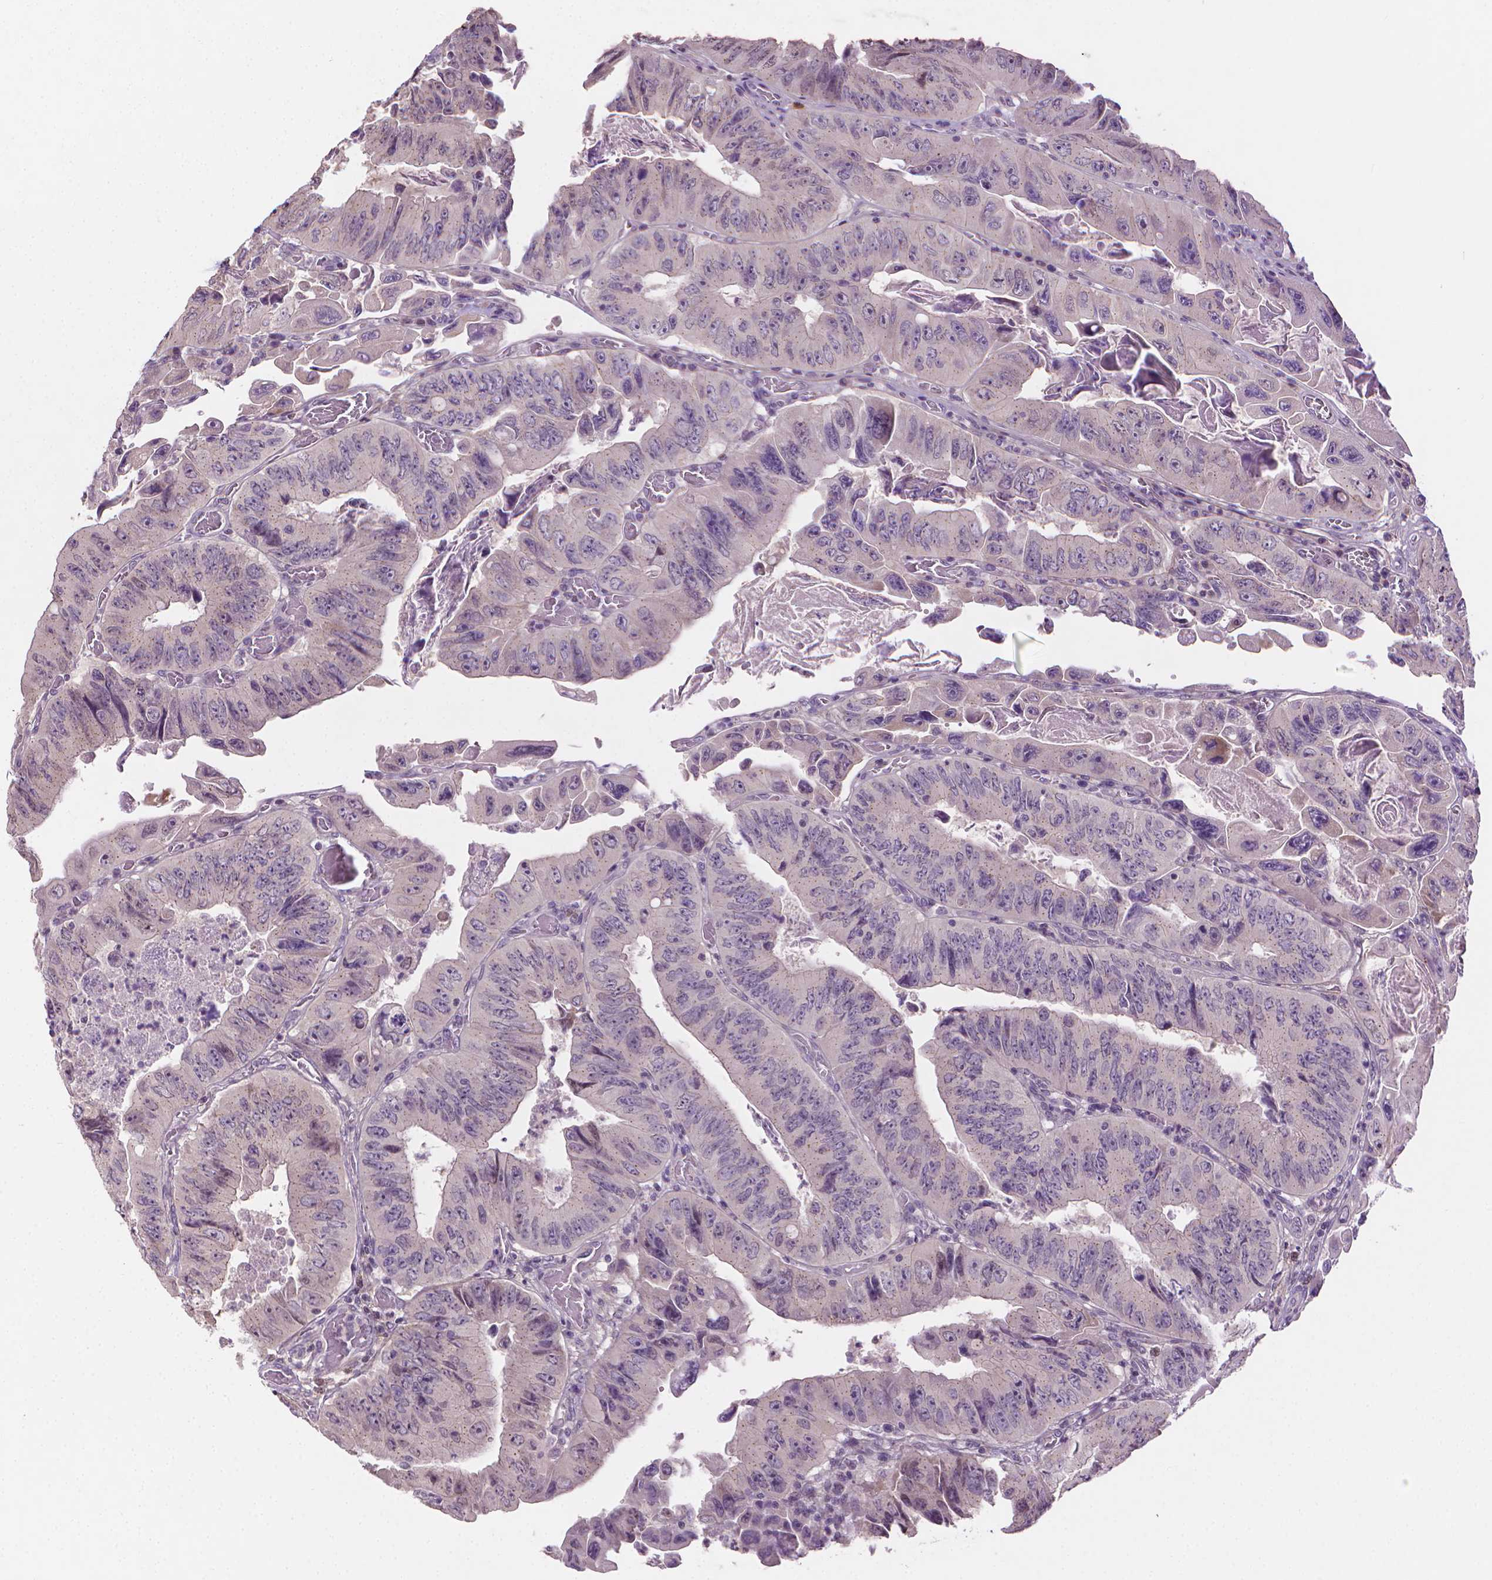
{"staining": {"intensity": "negative", "quantity": "none", "location": "none"}, "tissue": "colorectal cancer", "cell_type": "Tumor cells", "image_type": "cancer", "snomed": [{"axis": "morphology", "description": "Adenocarcinoma, NOS"}, {"axis": "topography", "description": "Colon"}], "caption": "This is a image of IHC staining of colorectal cancer (adenocarcinoma), which shows no positivity in tumor cells.", "gene": "NCAN", "patient": {"sex": "female", "age": 84}}